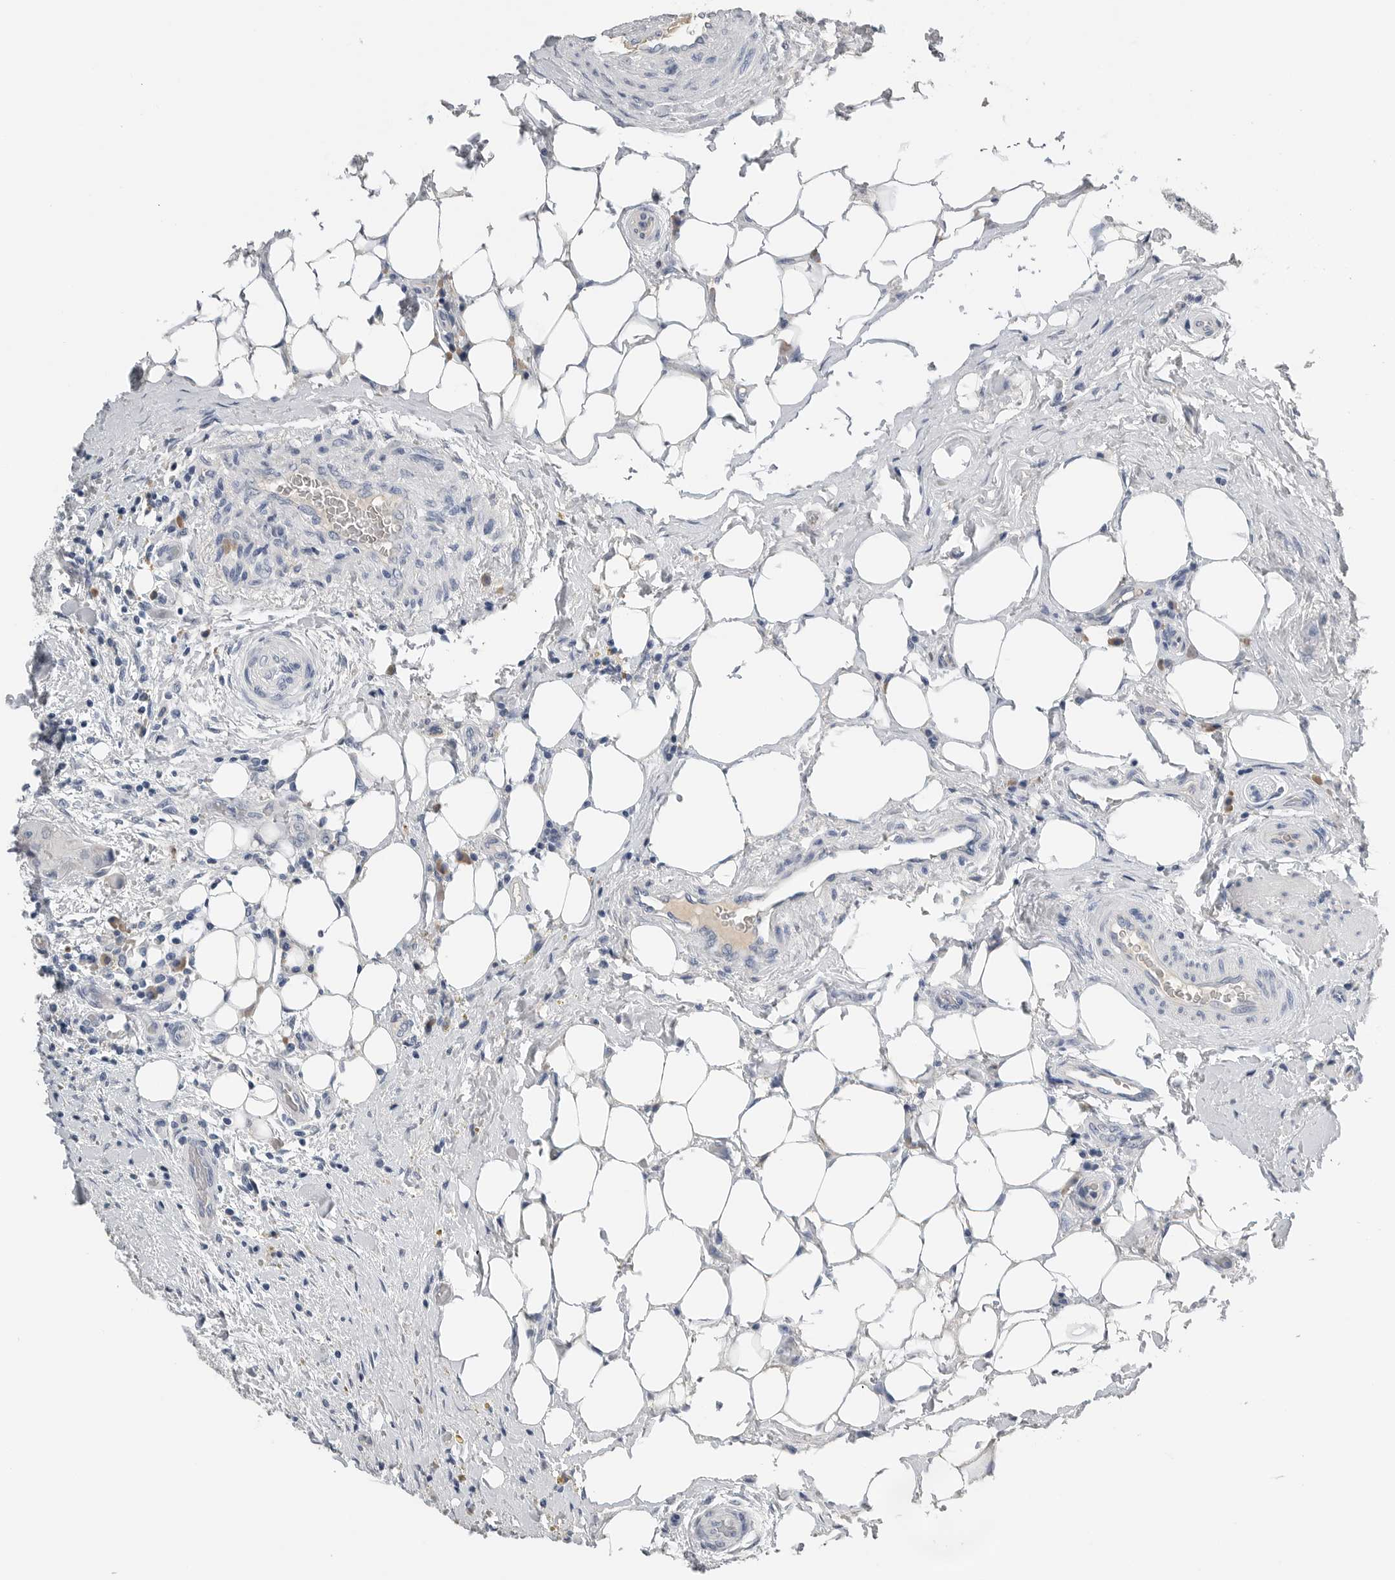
{"staining": {"intensity": "negative", "quantity": "none", "location": "none"}, "tissue": "thyroid cancer", "cell_type": "Tumor cells", "image_type": "cancer", "snomed": [{"axis": "morphology", "description": "Papillary adenocarcinoma, NOS"}, {"axis": "topography", "description": "Thyroid gland"}], "caption": "High power microscopy photomicrograph of an immunohistochemistry (IHC) photomicrograph of thyroid cancer, revealing no significant expression in tumor cells. (Brightfield microscopy of DAB immunohistochemistry (IHC) at high magnification).", "gene": "FABP6", "patient": {"sex": "female", "age": 59}}